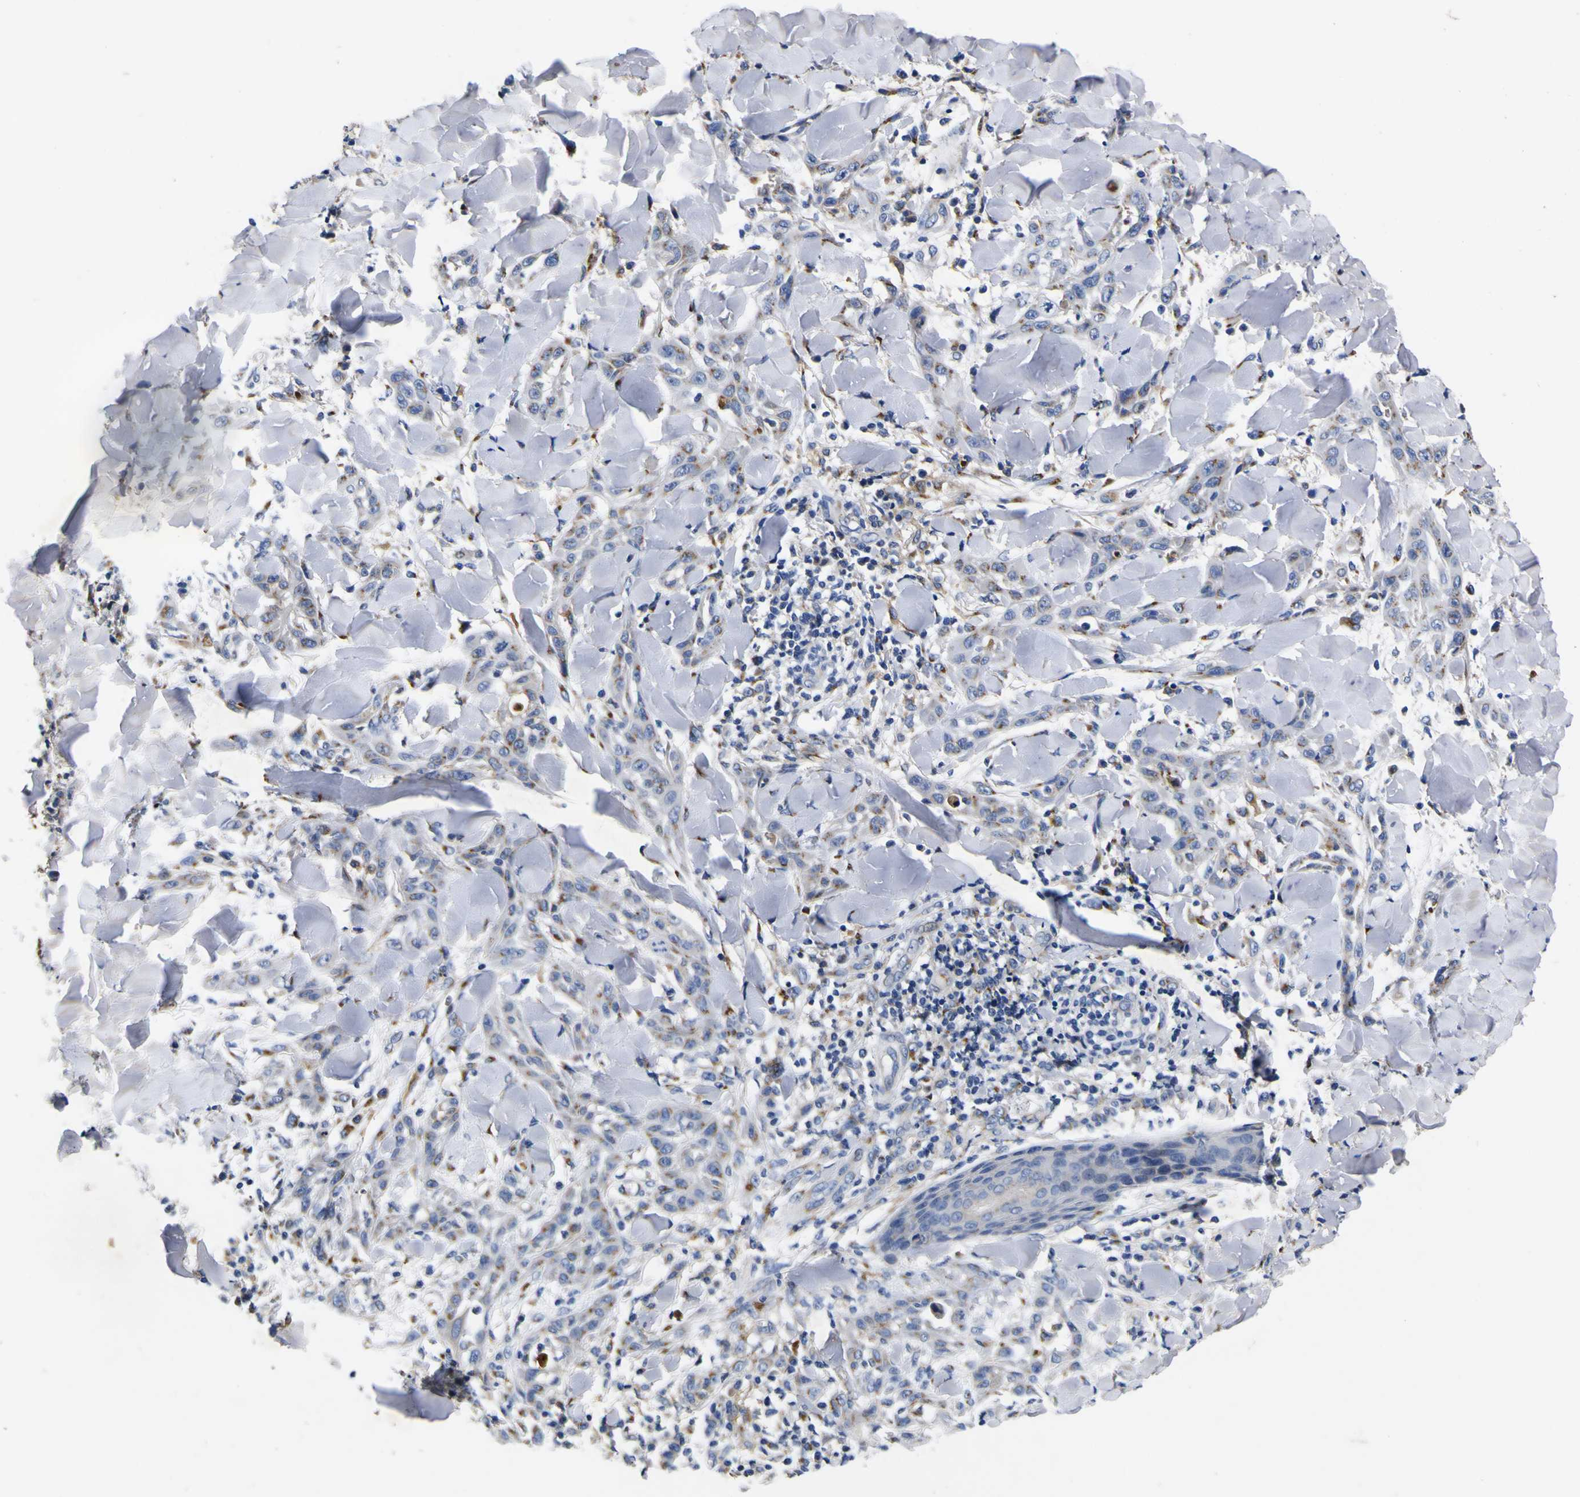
{"staining": {"intensity": "weak", "quantity": "25%-75%", "location": "cytoplasmic/membranous"}, "tissue": "skin cancer", "cell_type": "Tumor cells", "image_type": "cancer", "snomed": [{"axis": "morphology", "description": "Squamous cell carcinoma, NOS"}, {"axis": "topography", "description": "Skin"}], "caption": "Squamous cell carcinoma (skin) was stained to show a protein in brown. There is low levels of weak cytoplasmic/membranous positivity in approximately 25%-75% of tumor cells.", "gene": "COA1", "patient": {"sex": "male", "age": 24}}